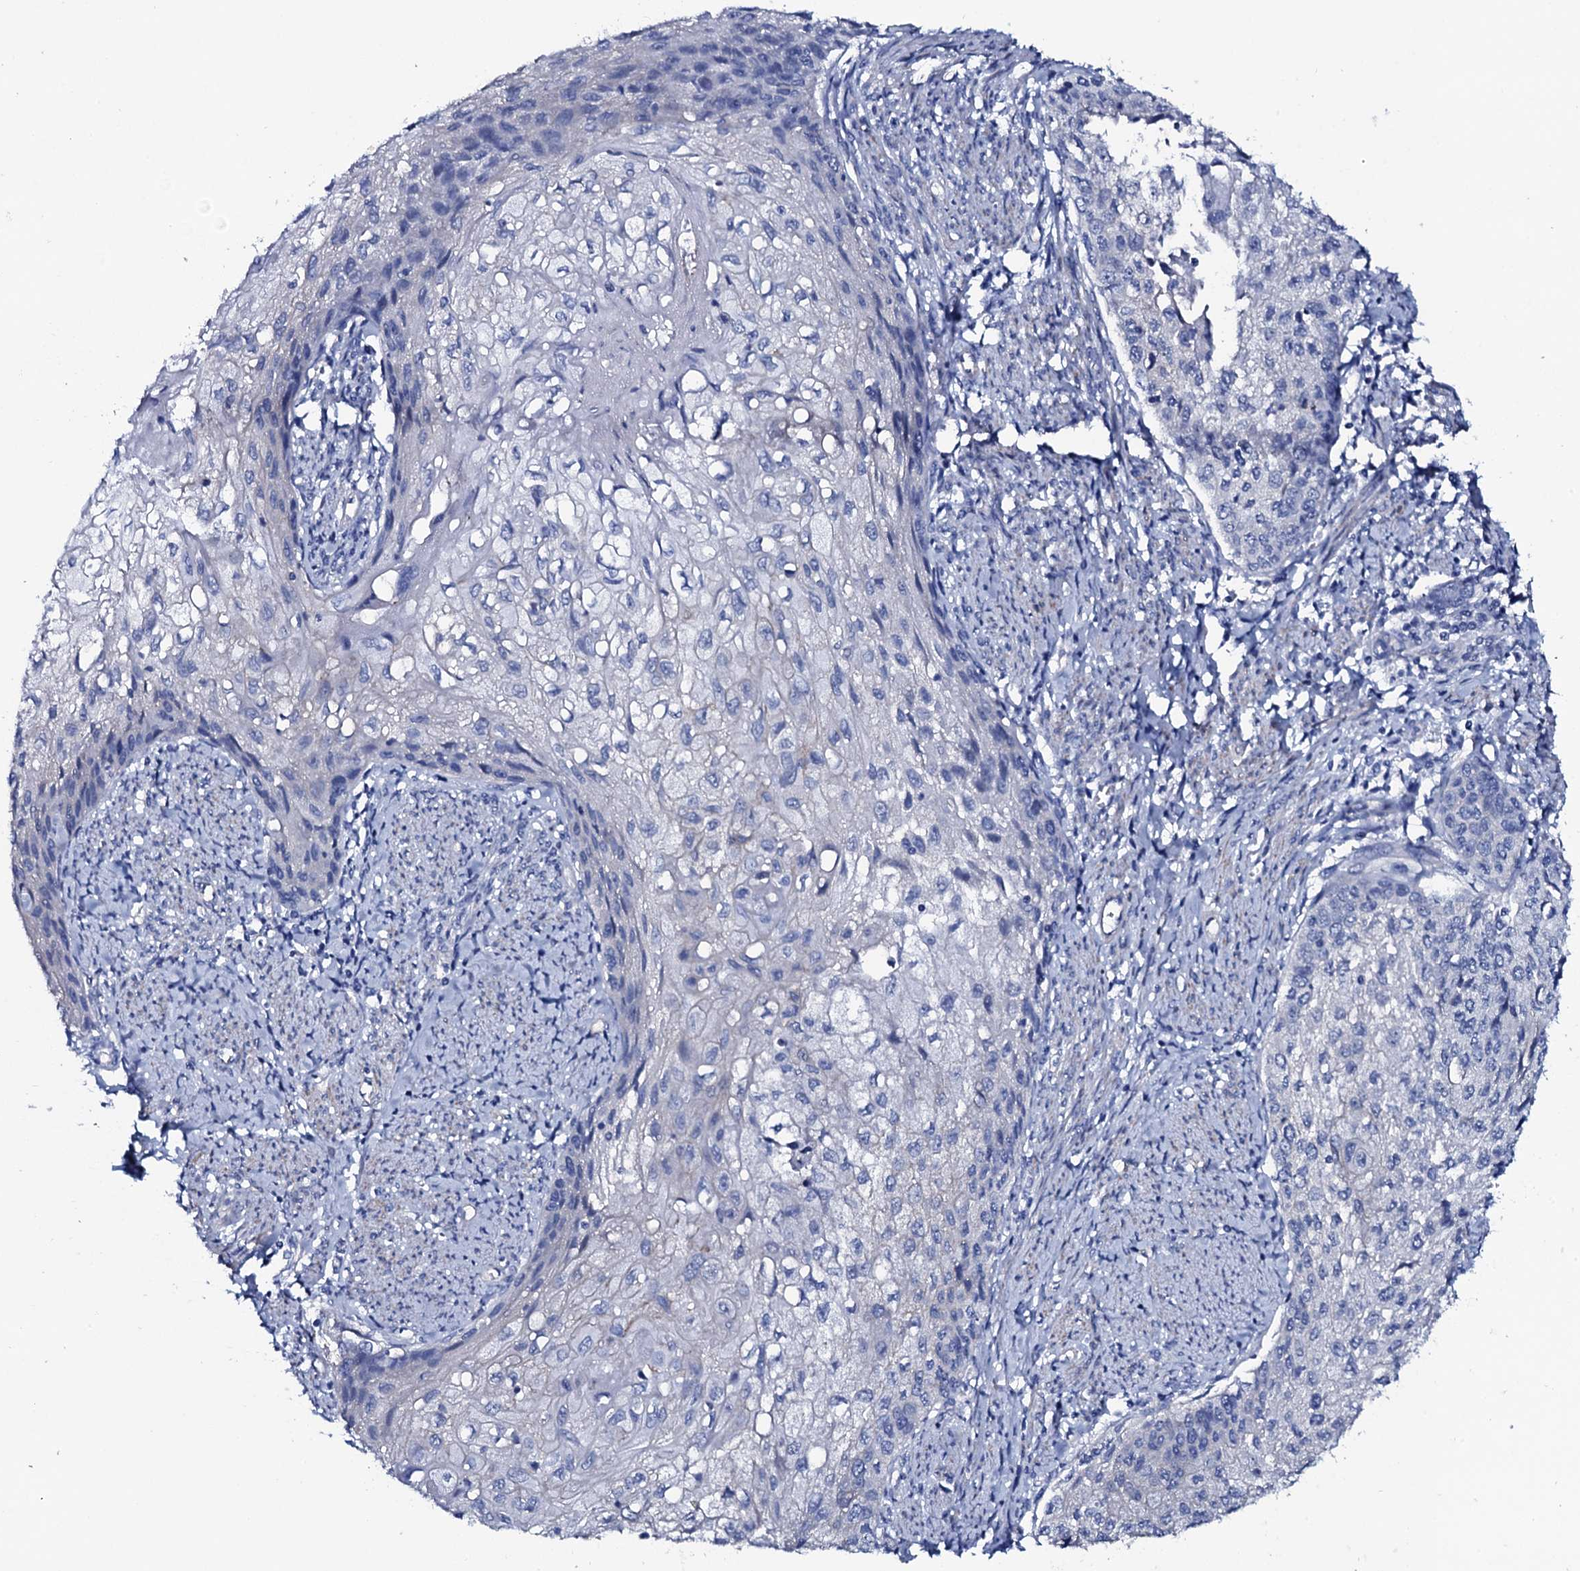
{"staining": {"intensity": "negative", "quantity": "none", "location": "none"}, "tissue": "cervical cancer", "cell_type": "Tumor cells", "image_type": "cancer", "snomed": [{"axis": "morphology", "description": "Squamous cell carcinoma, NOS"}, {"axis": "topography", "description": "Cervix"}], "caption": "Tumor cells show no significant protein expression in cervical cancer.", "gene": "GYS2", "patient": {"sex": "female", "age": 67}}